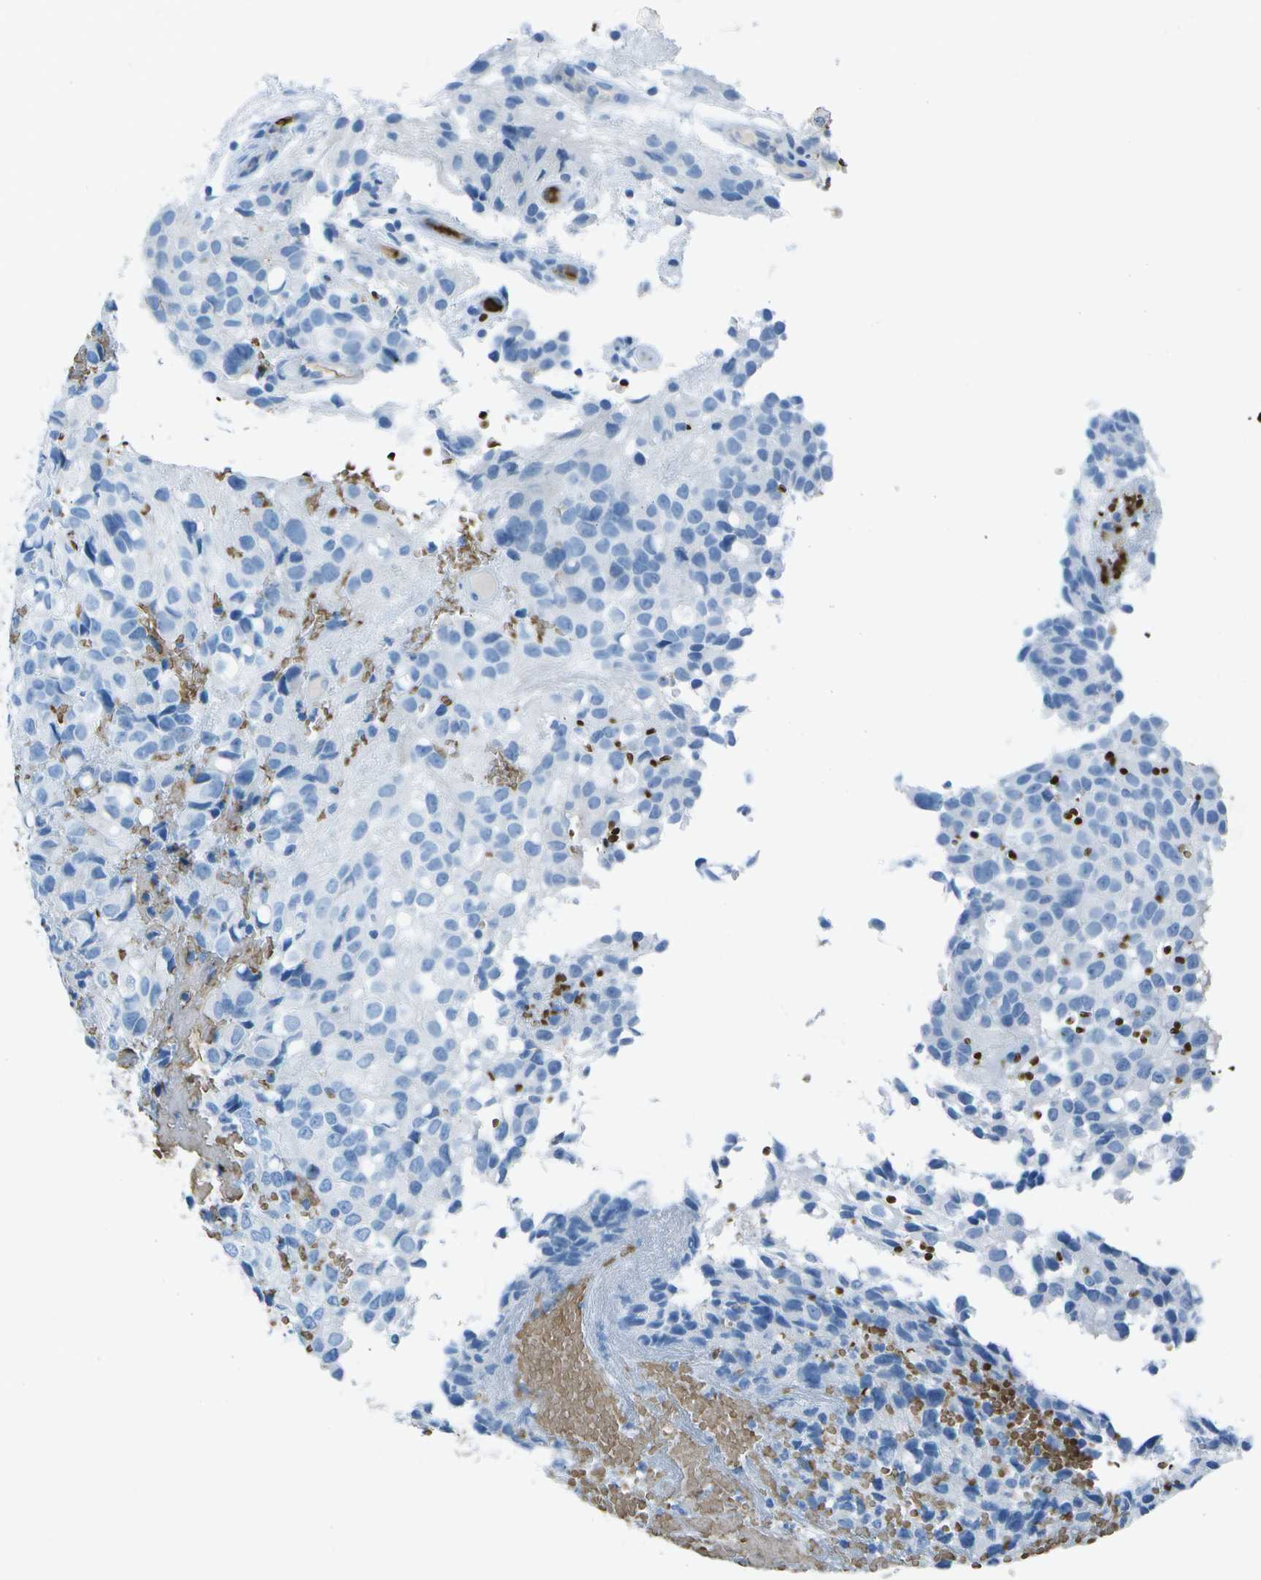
{"staining": {"intensity": "negative", "quantity": "none", "location": "none"}, "tissue": "glioma", "cell_type": "Tumor cells", "image_type": "cancer", "snomed": [{"axis": "morphology", "description": "Glioma, malignant, High grade"}, {"axis": "topography", "description": "Brain"}], "caption": "Tumor cells show no significant expression in high-grade glioma (malignant). (DAB (3,3'-diaminobenzidine) immunohistochemistry (IHC), high magnification).", "gene": "ASL", "patient": {"sex": "male", "age": 32}}